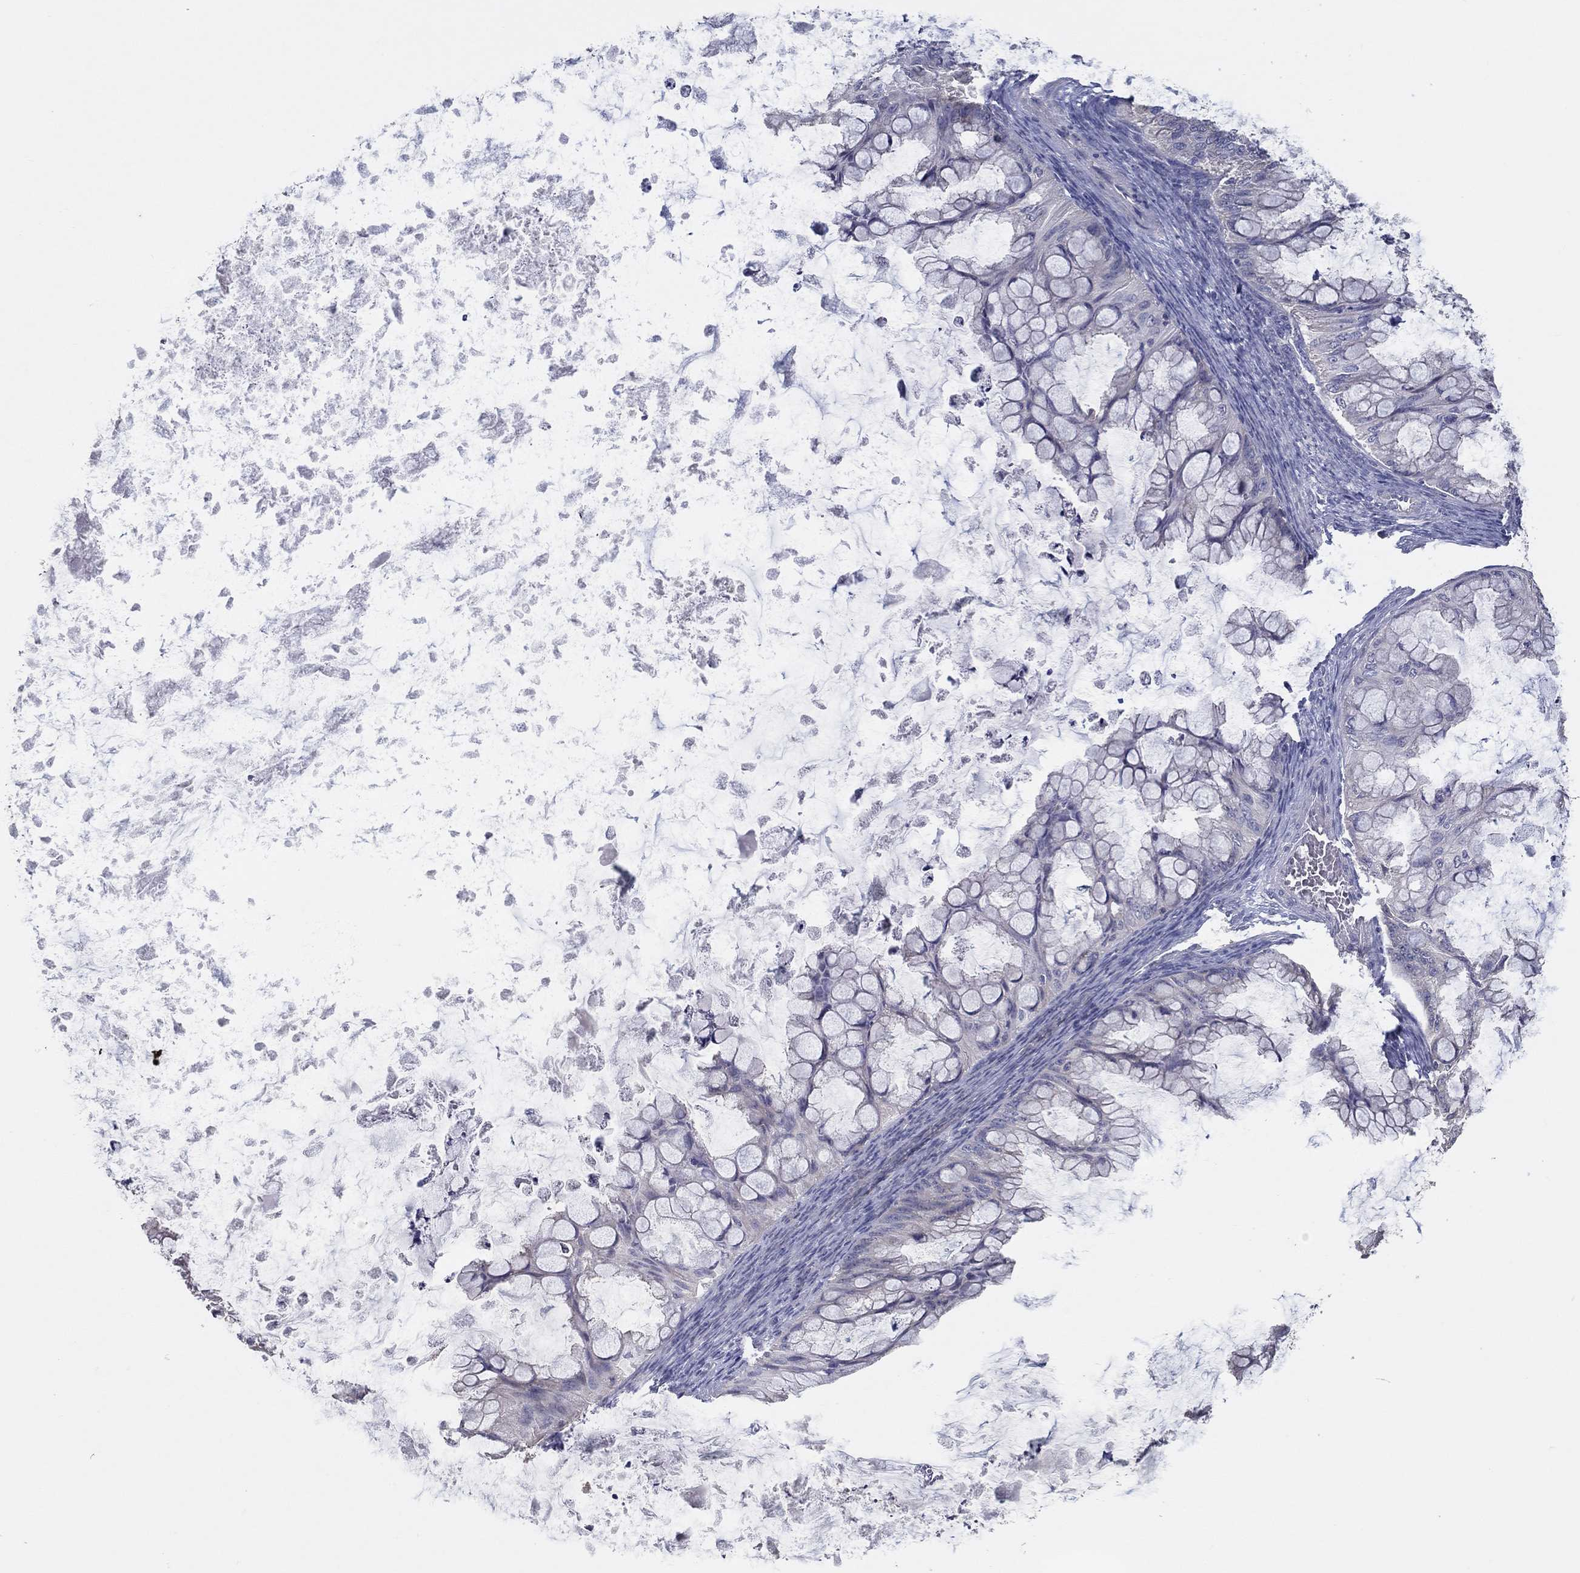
{"staining": {"intensity": "negative", "quantity": "none", "location": "none"}, "tissue": "ovarian cancer", "cell_type": "Tumor cells", "image_type": "cancer", "snomed": [{"axis": "morphology", "description": "Cystadenocarcinoma, mucinous, NOS"}, {"axis": "topography", "description": "Ovary"}], "caption": "Immunohistochemistry (IHC) histopathology image of neoplastic tissue: ovarian cancer stained with DAB exhibits no significant protein staining in tumor cells.", "gene": "DOCK3", "patient": {"sex": "female", "age": 35}}